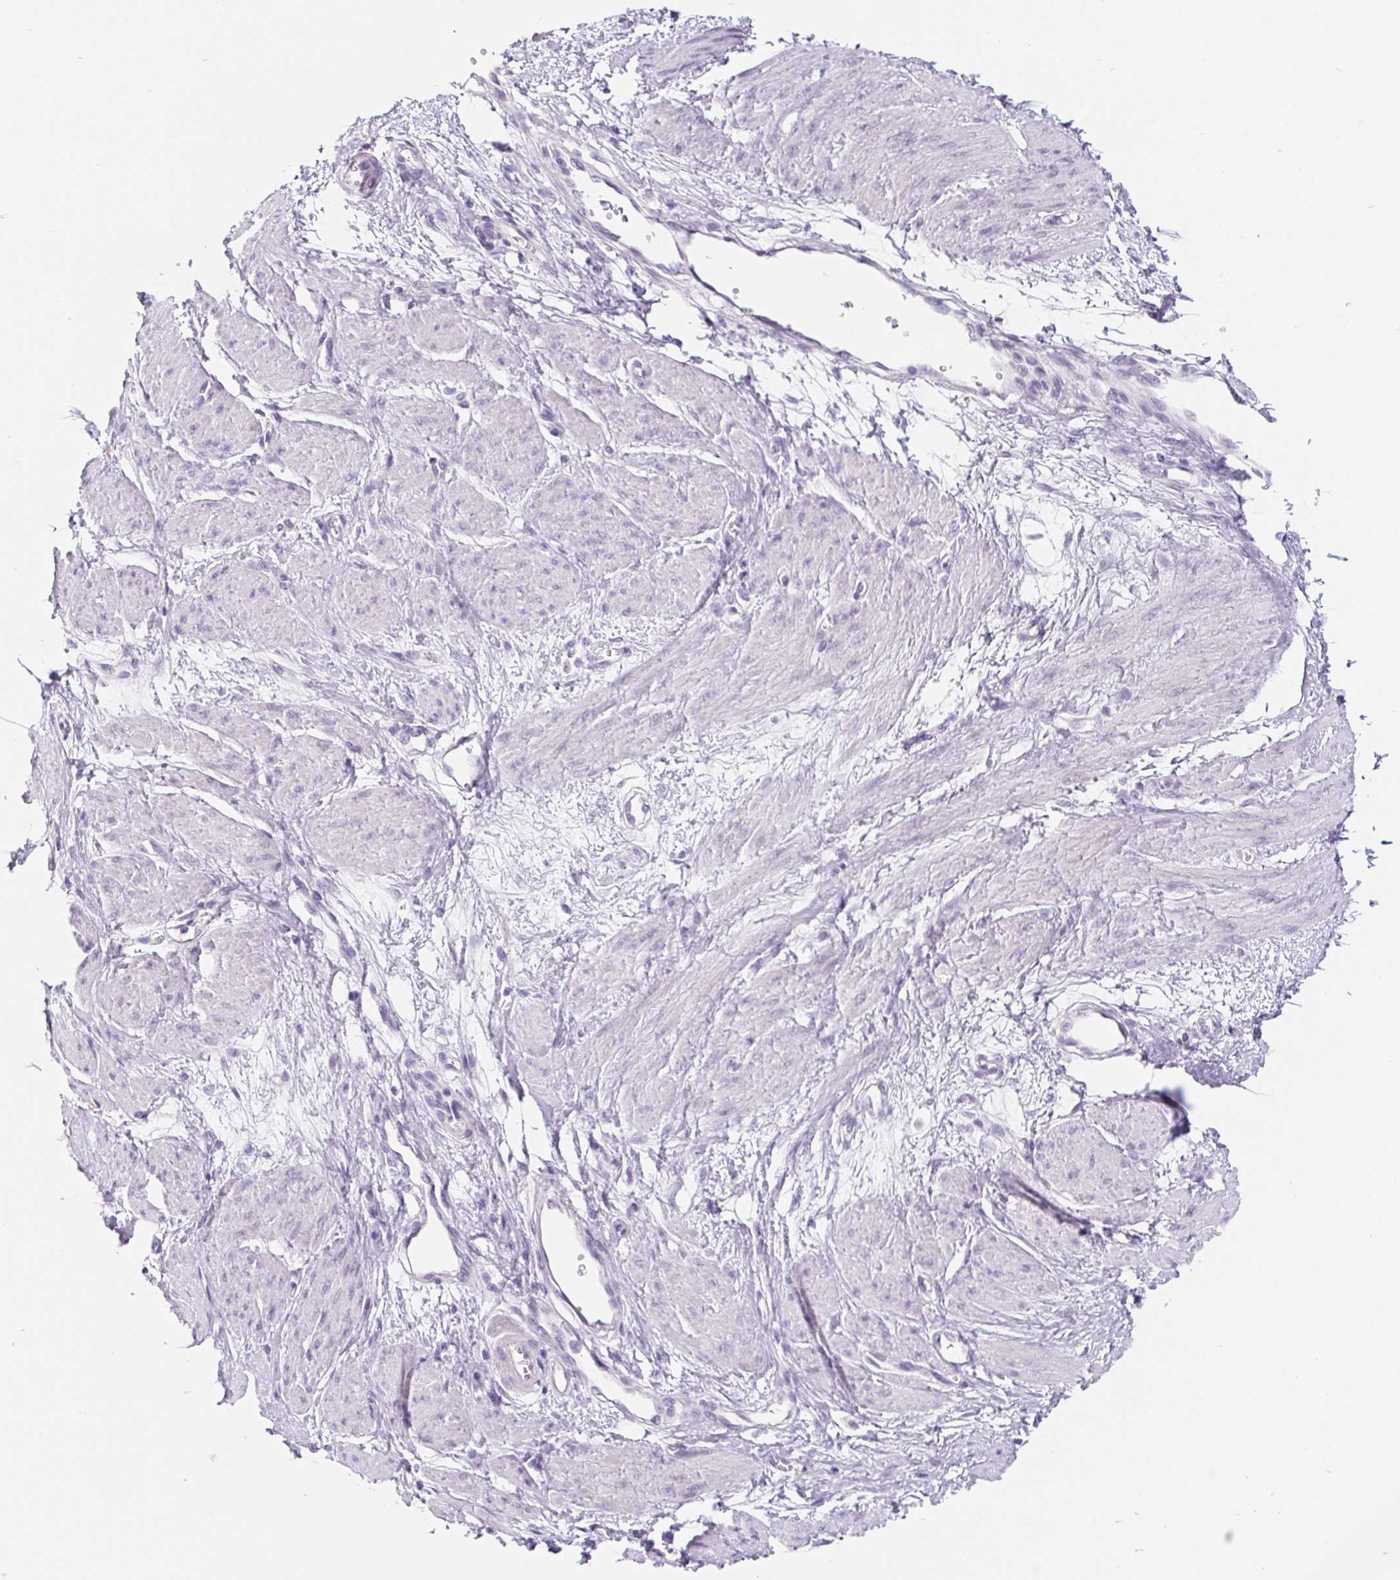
{"staining": {"intensity": "negative", "quantity": "none", "location": "none"}, "tissue": "smooth muscle", "cell_type": "Smooth muscle cells", "image_type": "normal", "snomed": [{"axis": "morphology", "description": "Normal tissue, NOS"}, {"axis": "topography", "description": "Smooth muscle"}, {"axis": "topography", "description": "Uterus"}], "caption": "IHC photomicrograph of benign smooth muscle stained for a protein (brown), which displays no staining in smooth muscle cells. The staining was performed using DAB to visualize the protein expression in brown, while the nuclei were stained in blue with hematoxylin (Magnification: 20x).", "gene": "BCAS1", "patient": {"sex": "female", "age": 39}}